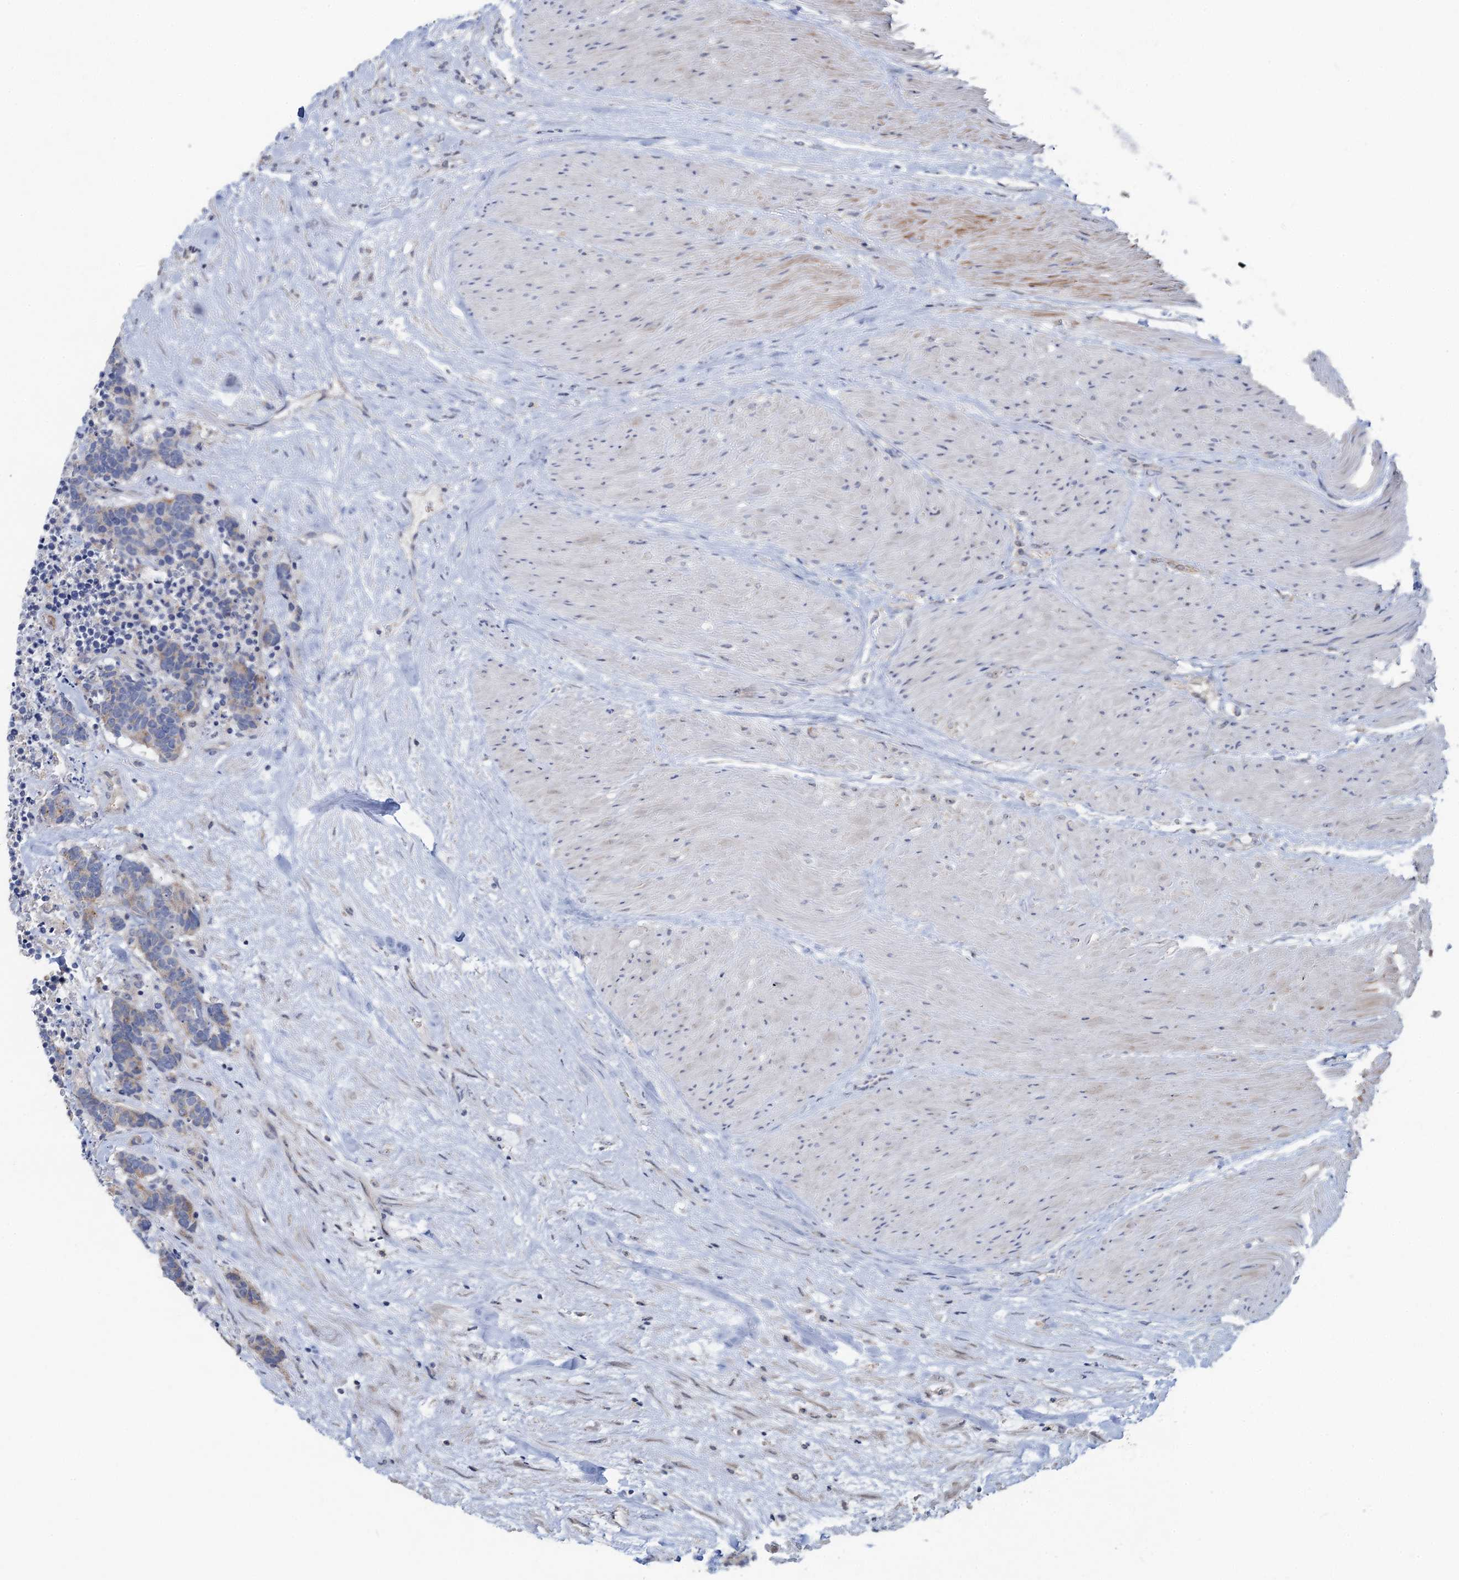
{"staining": {"intensity": "negative", "quantity": "none", "location": "none"}, "tissue": "carcinoid", "cell_type": "Tumor cells", "image_type": "cancer", "snomed": [{"axis": "morphology", "description": "Carcinoma, NOS"}, {"axis": "morphology", "description": "Carcinoid, malignant, NOS"}, {"axis": "topography", "description": "Urinary bladder"}], "caption": "High power microscopy micrograph of an immunohistochemistry histopathology image of carcinoid, revealing no significant expression in tumor cells.", "gene": "PLLP", "patient": {"sex": "male", "age": 57}}